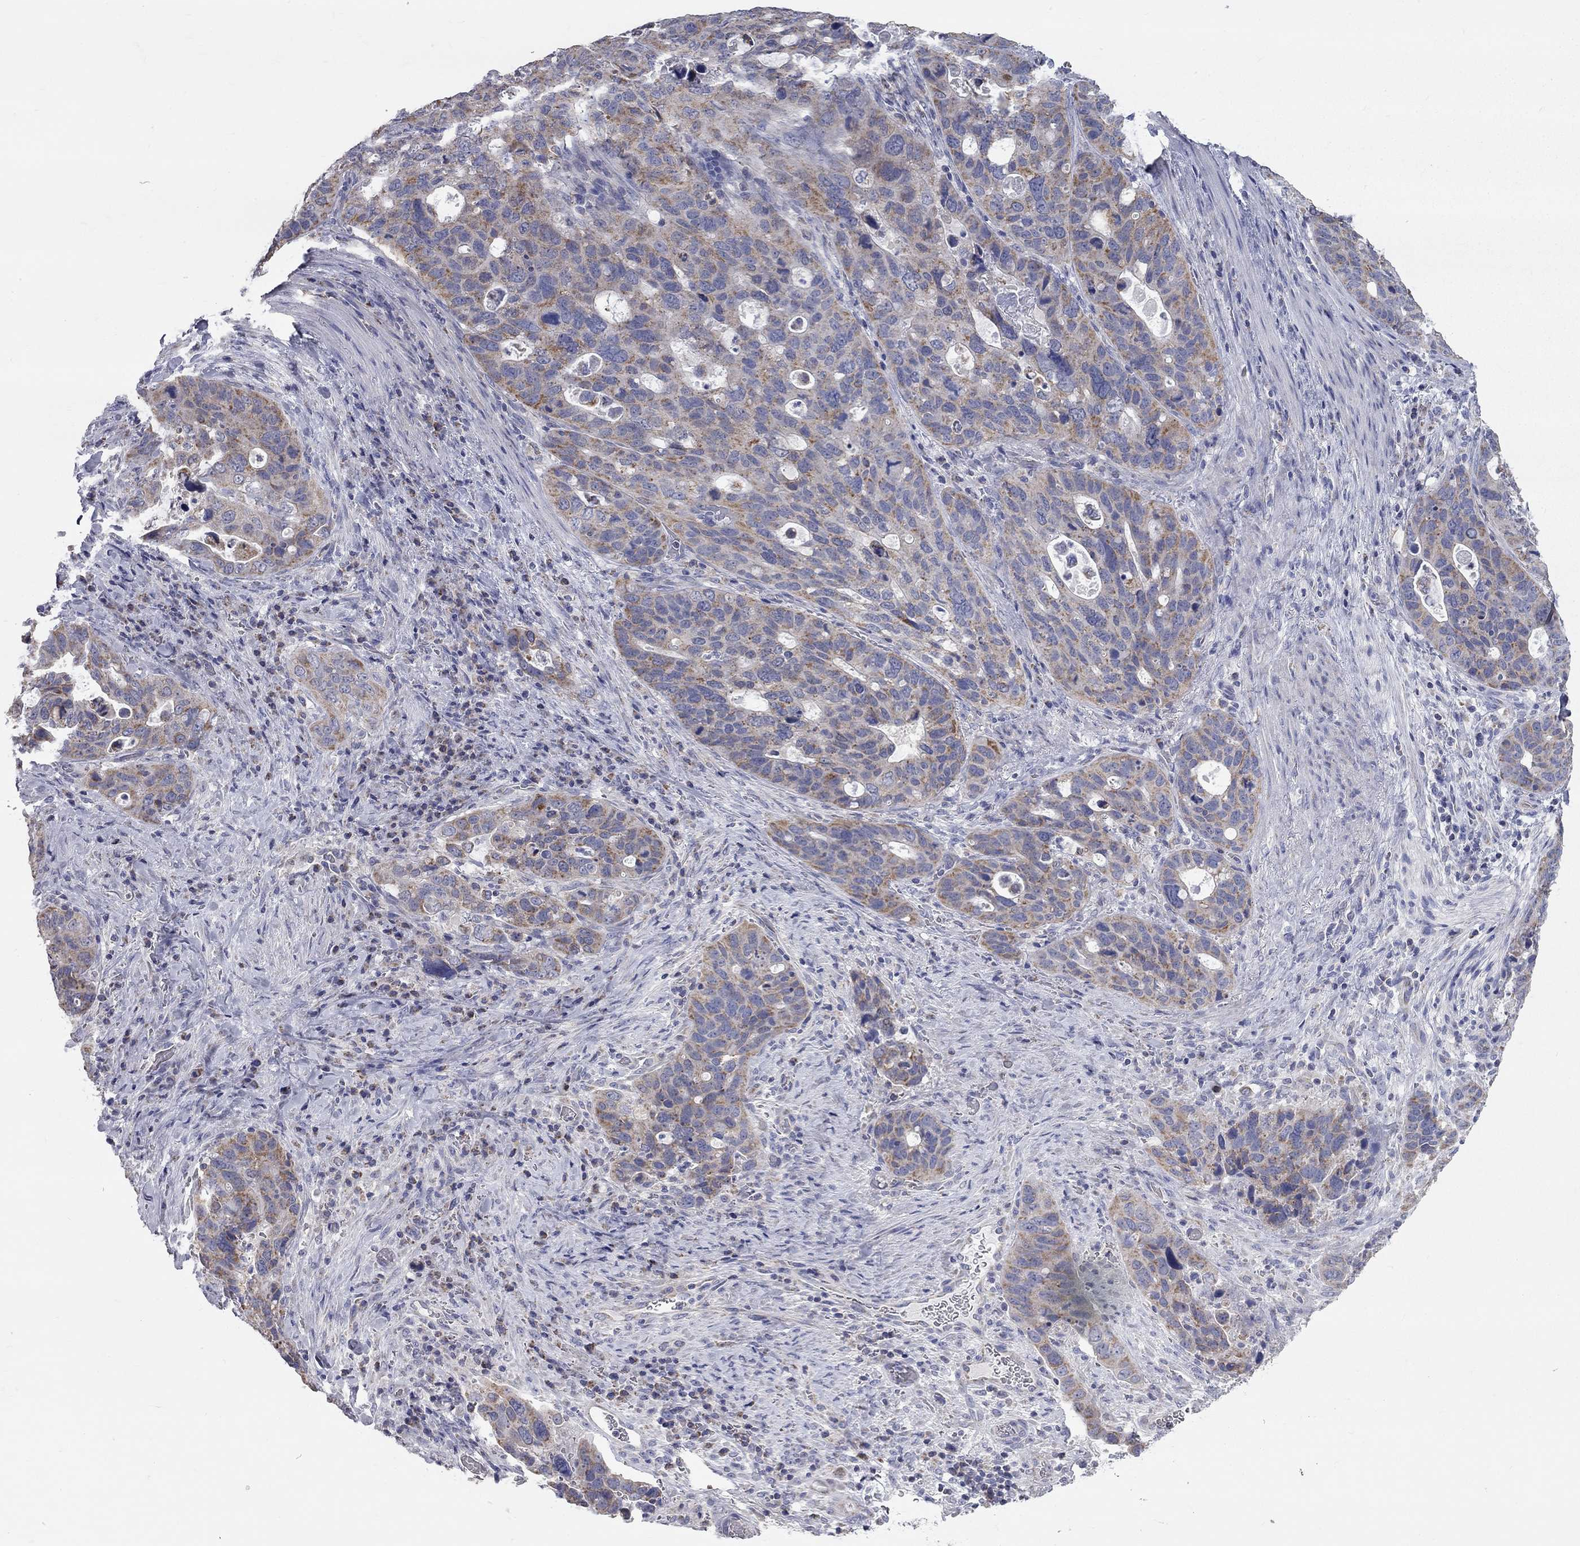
{"staining": {"intensity": "strong", "quantity": "<25%", "location": "cytoplasmic/membranous"}, "tissue": "stomach cancer", "cell_type": "Tumor cells", "image_type": "cancer", "snomed": [{"axis": "morphology", "description": "Adenocarcinoma, NOS"}, {"axis": "topography", "description": "Stomach"}], "caption": "IHC staining of stomach cancer (adenocarcinoma), which displays medium levels of strong cytoplasmic/membranous positivity in approximately <25% of tumor cells indicating strong cytoplasmic/membranous protein staining. The staining was performed using DAB (brown) for protein detection and nuclei were counterstained in hematoxylin (blue).", "gene": "CFAP161", "patient": {"sex": "male", "age": 54}}